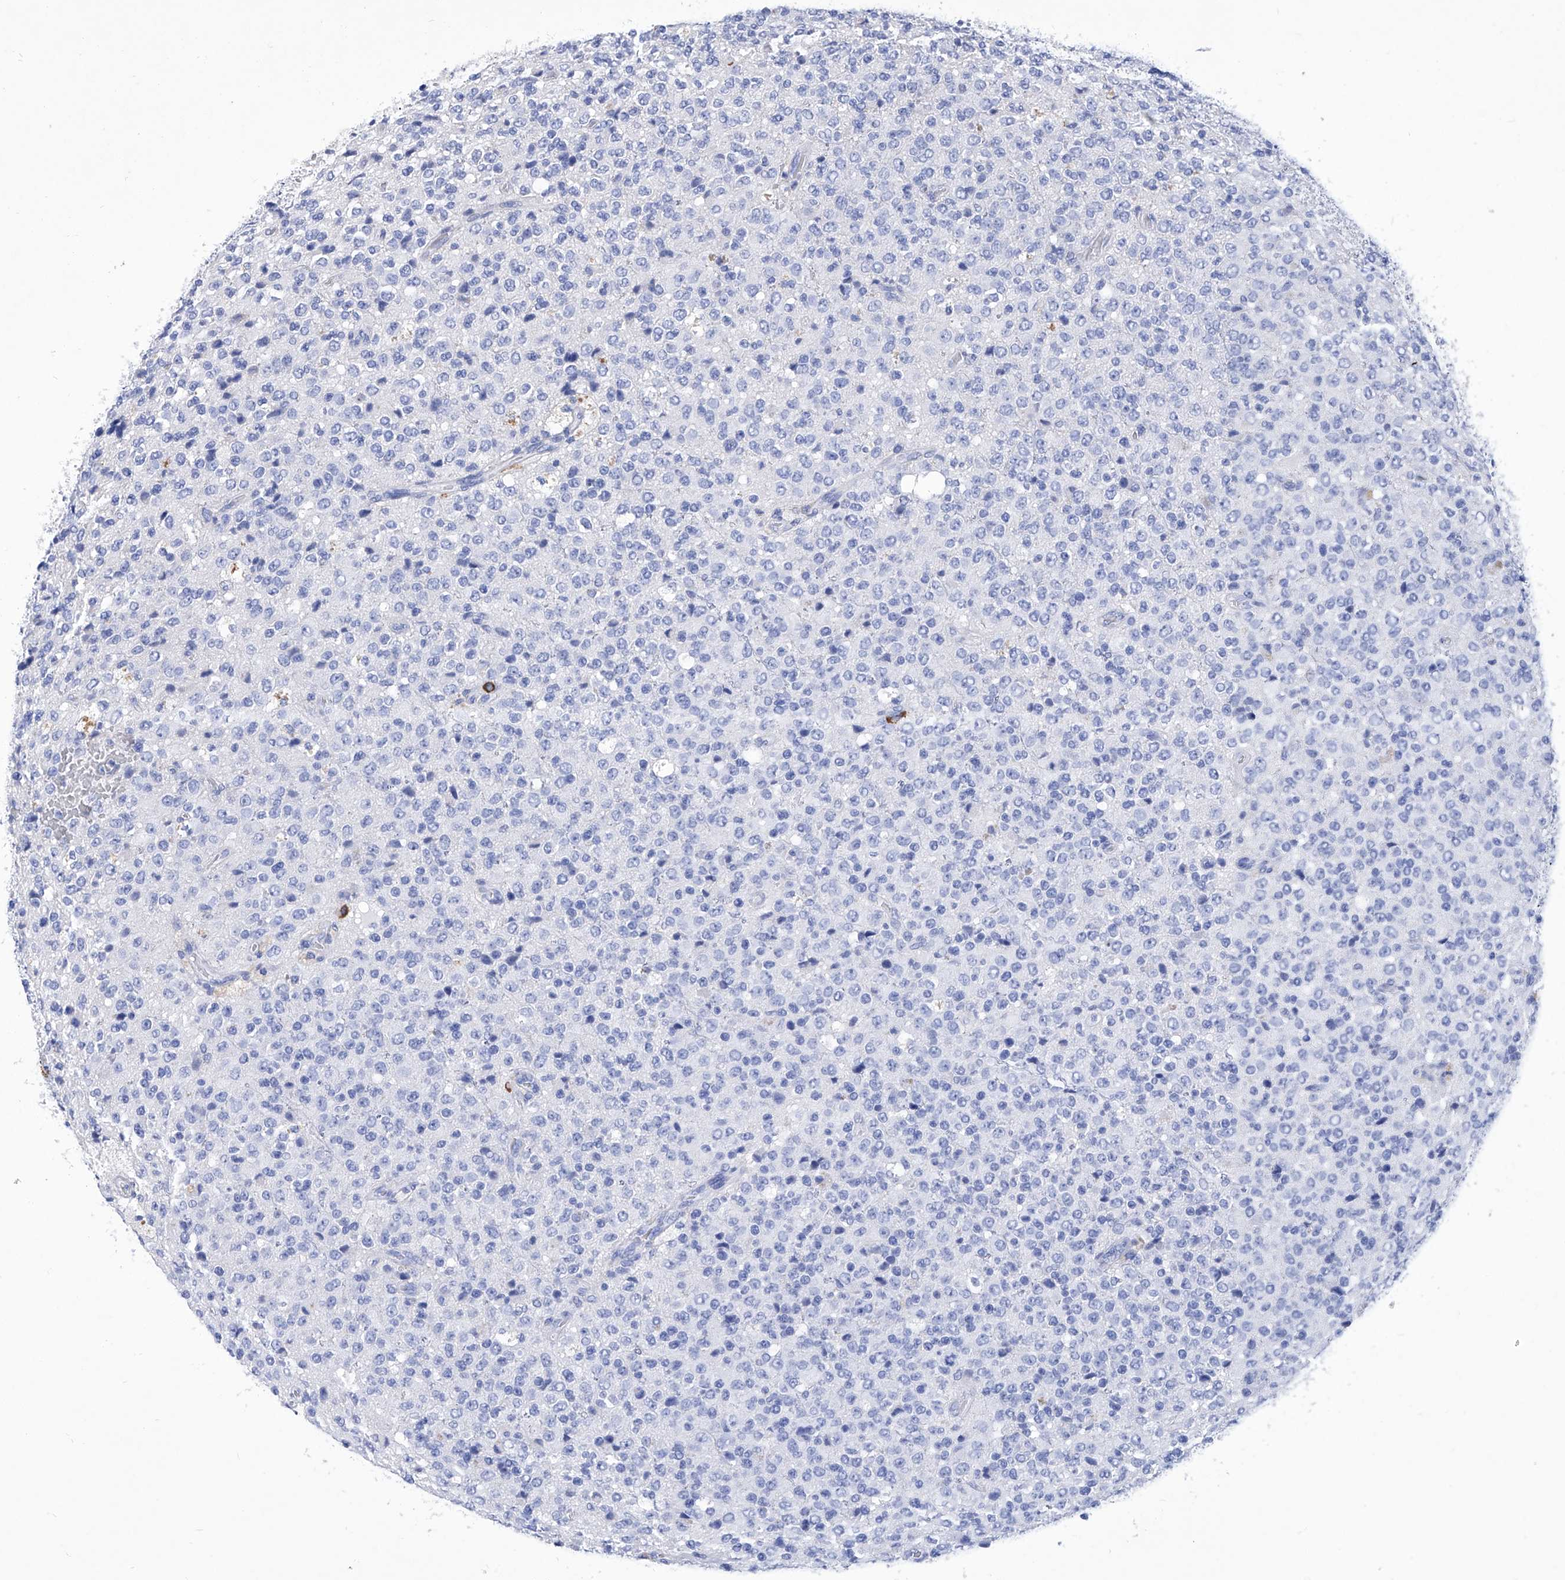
{"staining": {"intensity": "negative", "quantity": "none", "location": "none"}, "tissue": "glioma", "cell_type": "Tumor cells", "image_type": "cancer", "snomed": [{"axis": "morphology", "description": "Glioma, malignant, High grade"}, {"axis": "topography", "description": "pancreas cauda"}], "caption": "Micrograph shows no significant protein expression in tumor cells of high-grade glioma (malignant).", "gene": "IFNL2", "patient": {"sex": "male", "age": 60}}